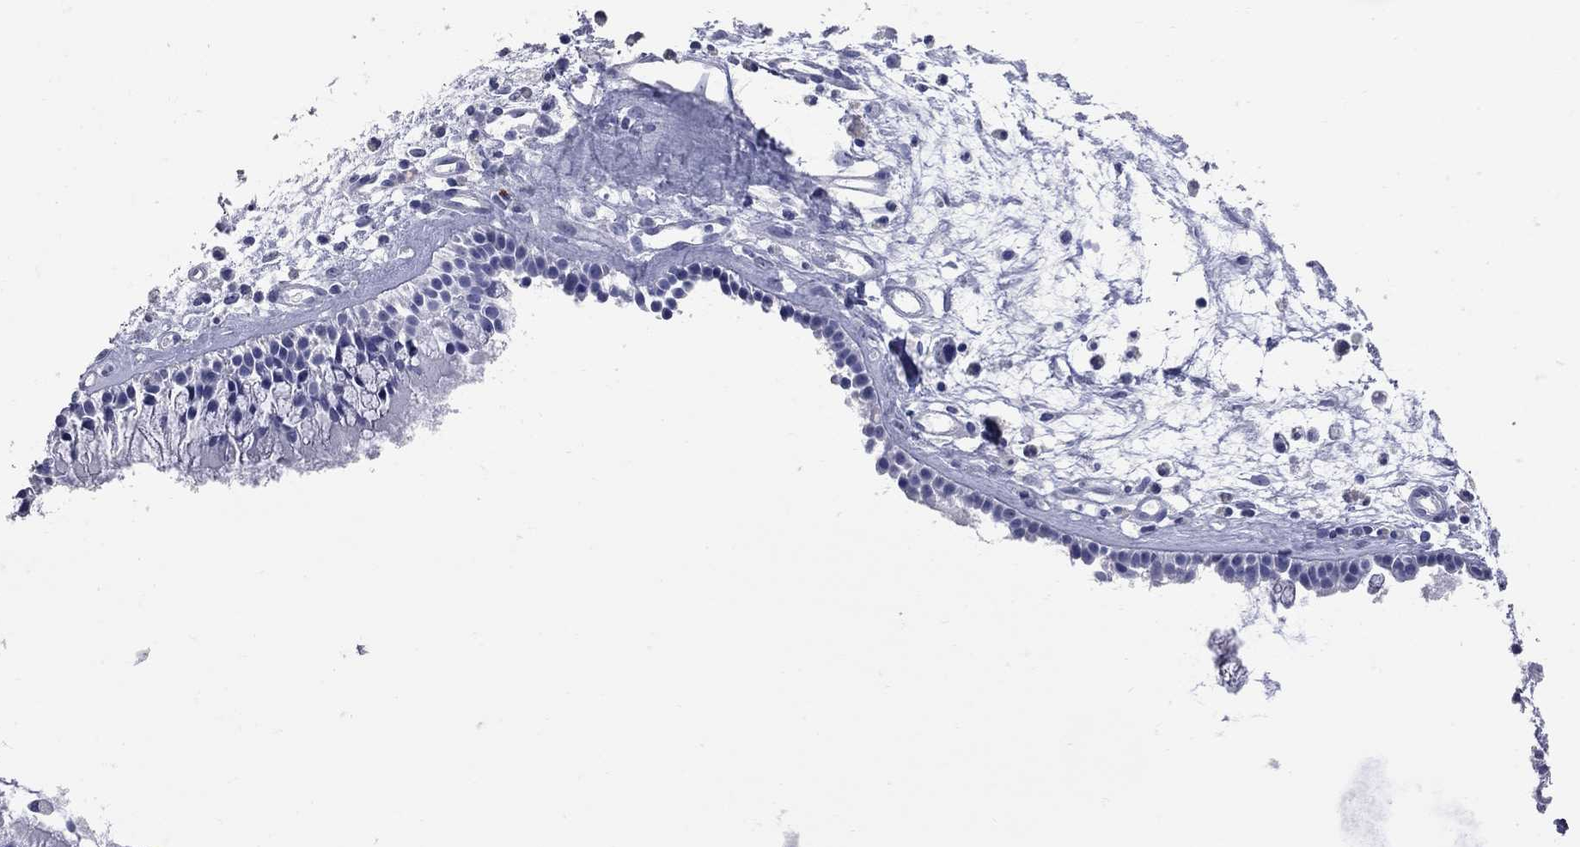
{"staining": {"intensity": "negative", "quantity": "none", "location": "none"}, "tissue": "nasopharynx", "cell_type": "Respiratory epithelial cells", "image_type": "normal", "snomed": [{"axis": "morphology", "description": "Normal tissue, NOS"}, {"axis": "topography", "description": "Nasopharynx"}], "caption": "This micrograph is of unremarkable nasopharynx stained with IHC to label a protein in brown with the nuclei are counter-stained blue. There is no expression in respiratory epithelial cells. (DAB IHC visualized using brightfield microscopy, high magnification).", "gene": "FAM221B", "patient": {"sex": "female", "age": 47}}